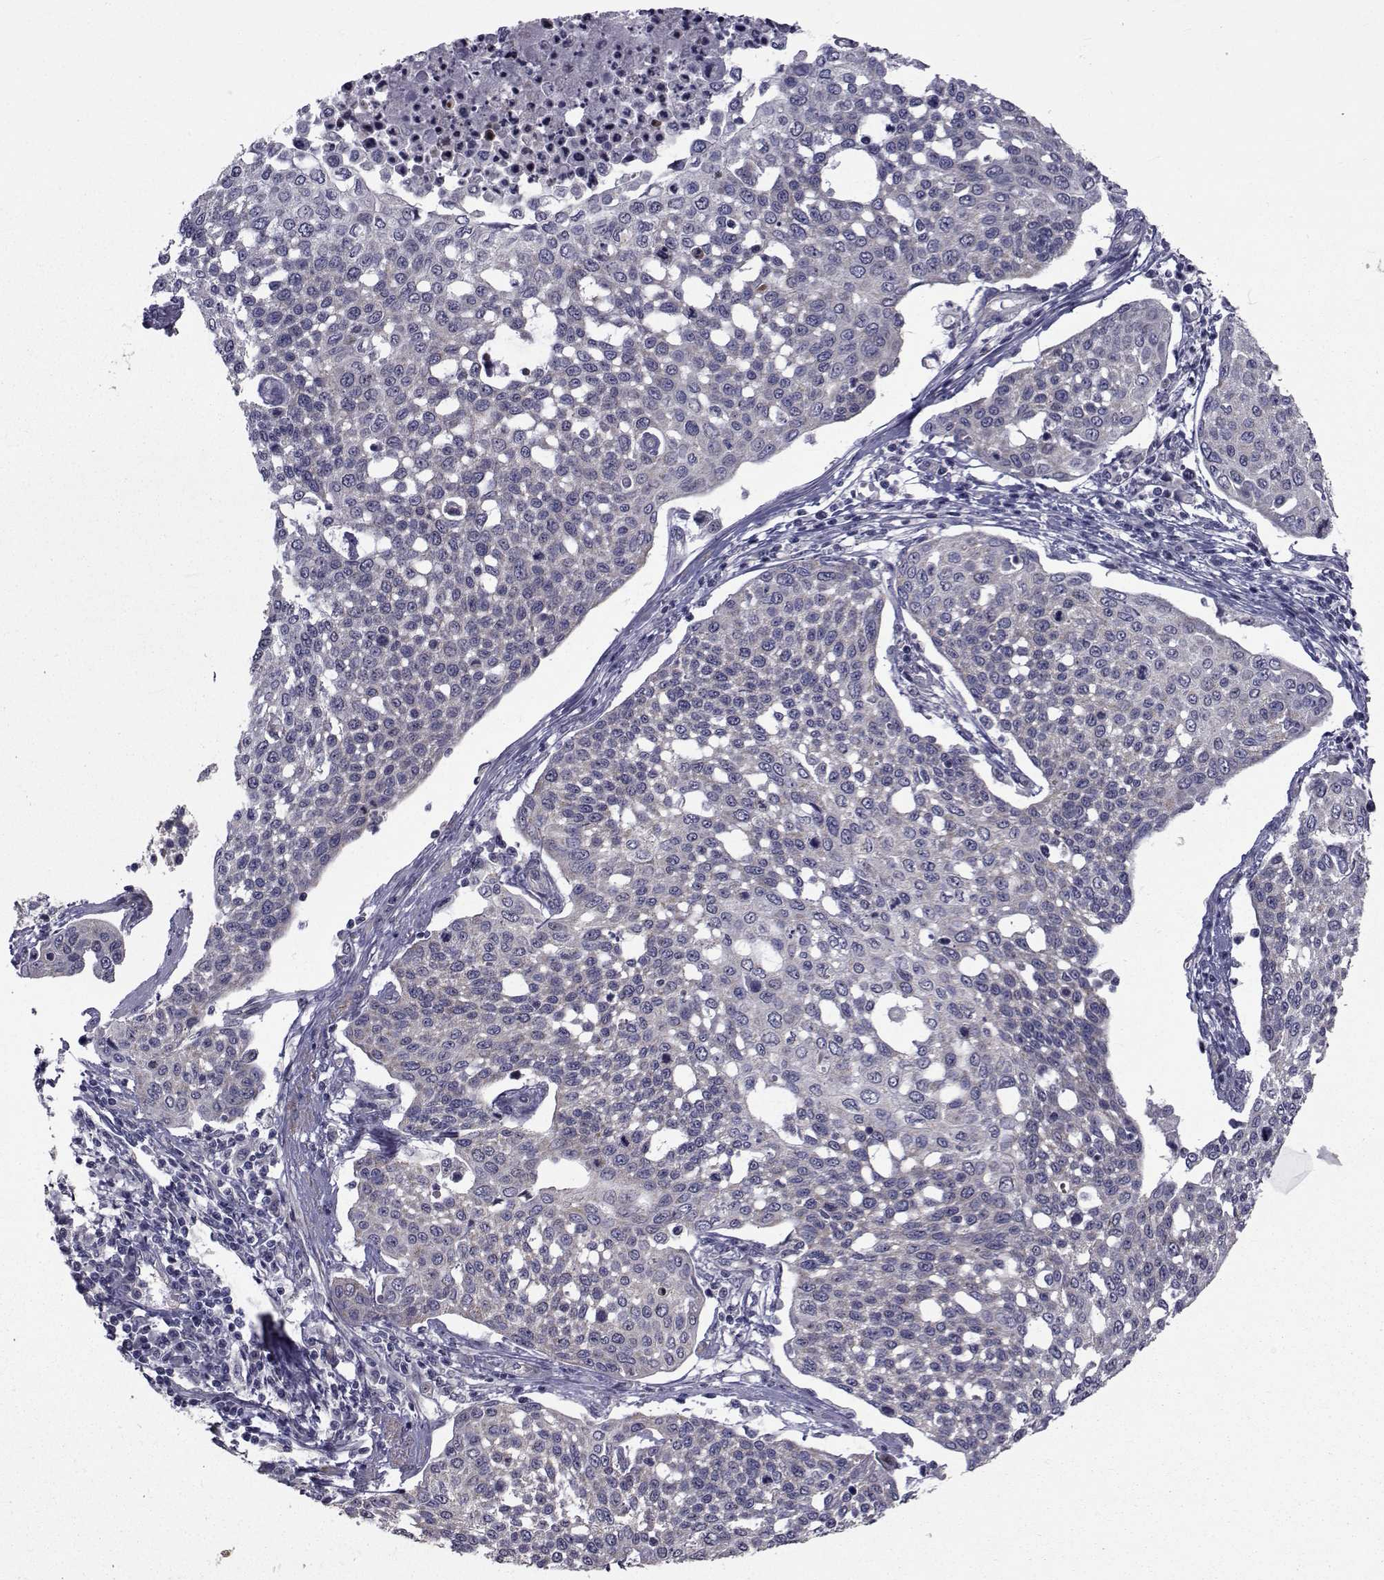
{"staining": {"intensity": "negative", "quantity": "none", "location": "none"}, "tissue": "cervical cancer", "cell_type": "Tumor cells", "image_type": "cancer", "snomed": [{"axis": "morphology", "description": "Squamous cell carcinoma, NOS"}, {"axis": "topography", "description": "Cervix"}], "caption": "High magnification brightfield microscopy of cervical cancer (squamous cell carcinoma) stained with DAB (brown) and counterstained with hematoxylin (blue): tumor cells show no significant expression. (Immunohistochemistry (ihc), brightfield microscopy, high magnification).", "gene": "CFAP74", "patient": {"sex": "female", "age": 34}}